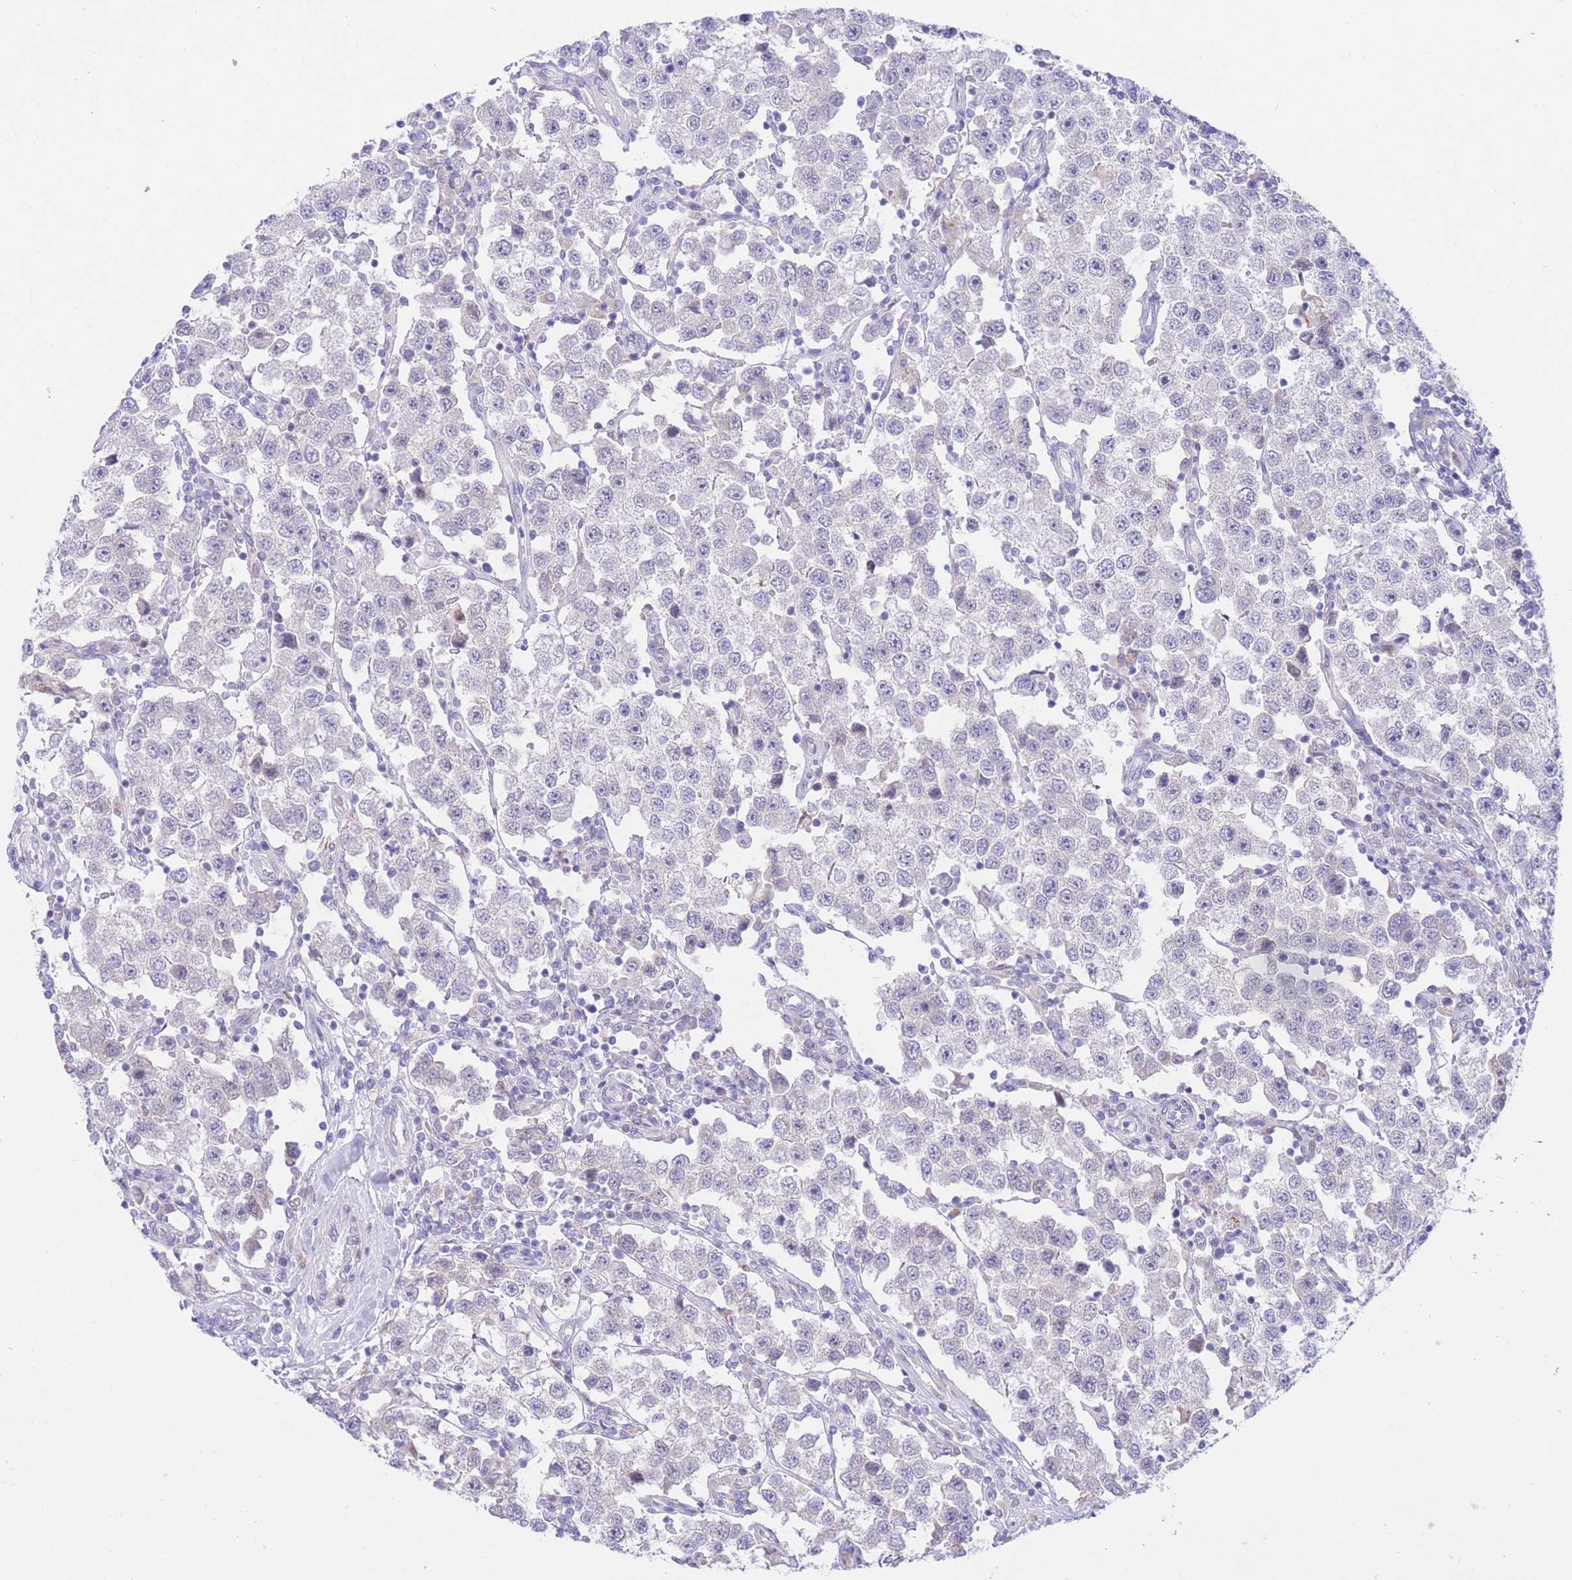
{"staining": {"intensity": "negative", "quantity": "none", "location": "none"}, "tissue": "testis cancer", "cell_type": "Tumor cells", "image_type": "cancer", "snomed": [{"axis": "morphology", "description": "Seminoma, NOS"}, {"axis": "topography", "description": "Testis"}], "caption": "Immunohistochemistry micrograph of seminoma (testis) stained for a protein (brown), which demonstrates no positivity in tumor cells. (DAB immunohistochemistry, high magnification).", "gene": "RPL39L", "patient": {"sex": "male", "age": 37}}